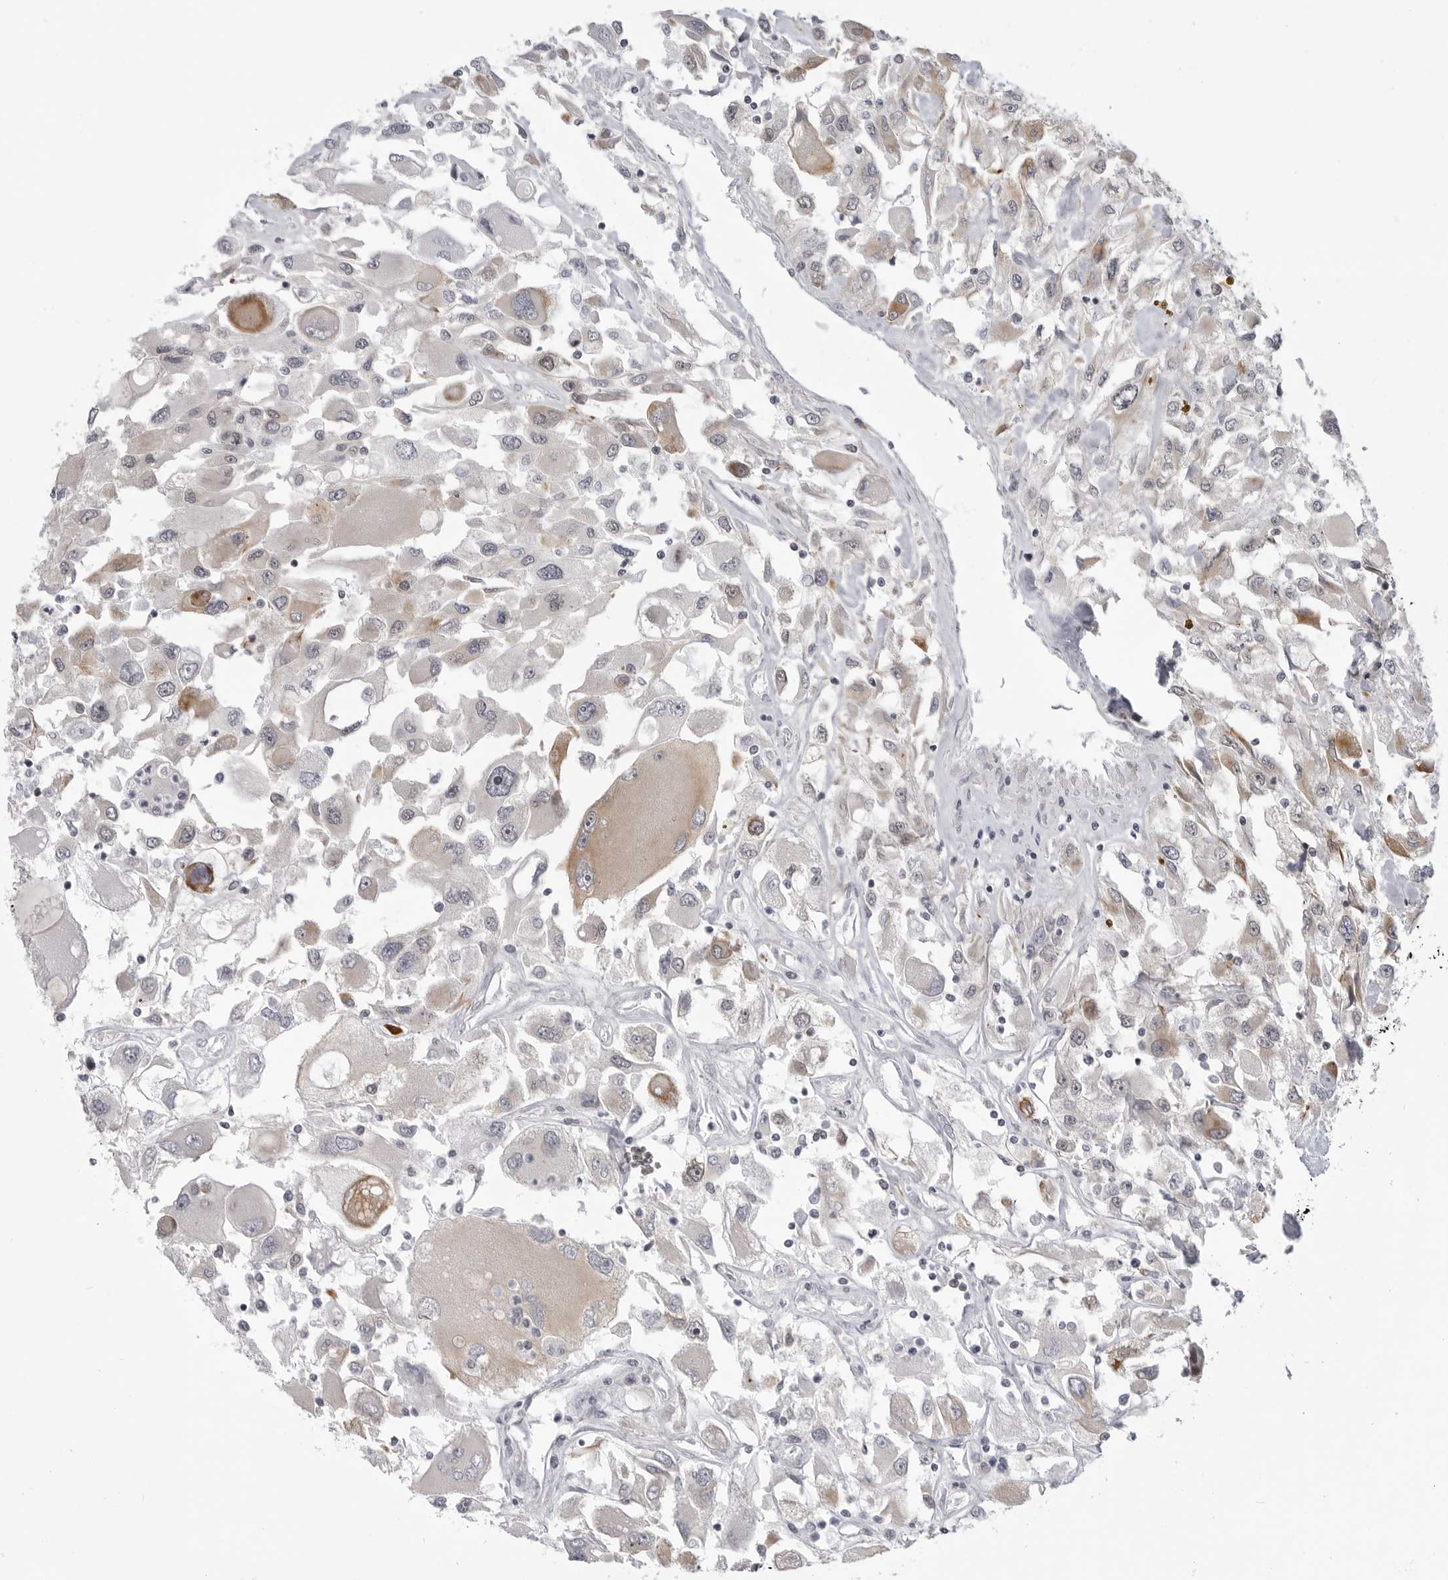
{"staining": {"intensity": "moderate", "quantity": "<25%", "location": "cytoplasmic/membranous"}, "tissue": "renal cancer", "cell_type": "Tumor cells", "image_type": "cancer", "snomed": [{"axis": "morphology", "description": "Adenocarcinoma, NOS"}, {"axis": "topography", "description": "Kidney"}], "caption": "Protein positivity by immunohistochemistry (IHC) displays moderate cytoplasmic/membranous staining in about <25% of tumor cells in adenocarcinoma (renal).", "gene": "CEP295NL", "patient": {"sex": "female", "age": 52}}